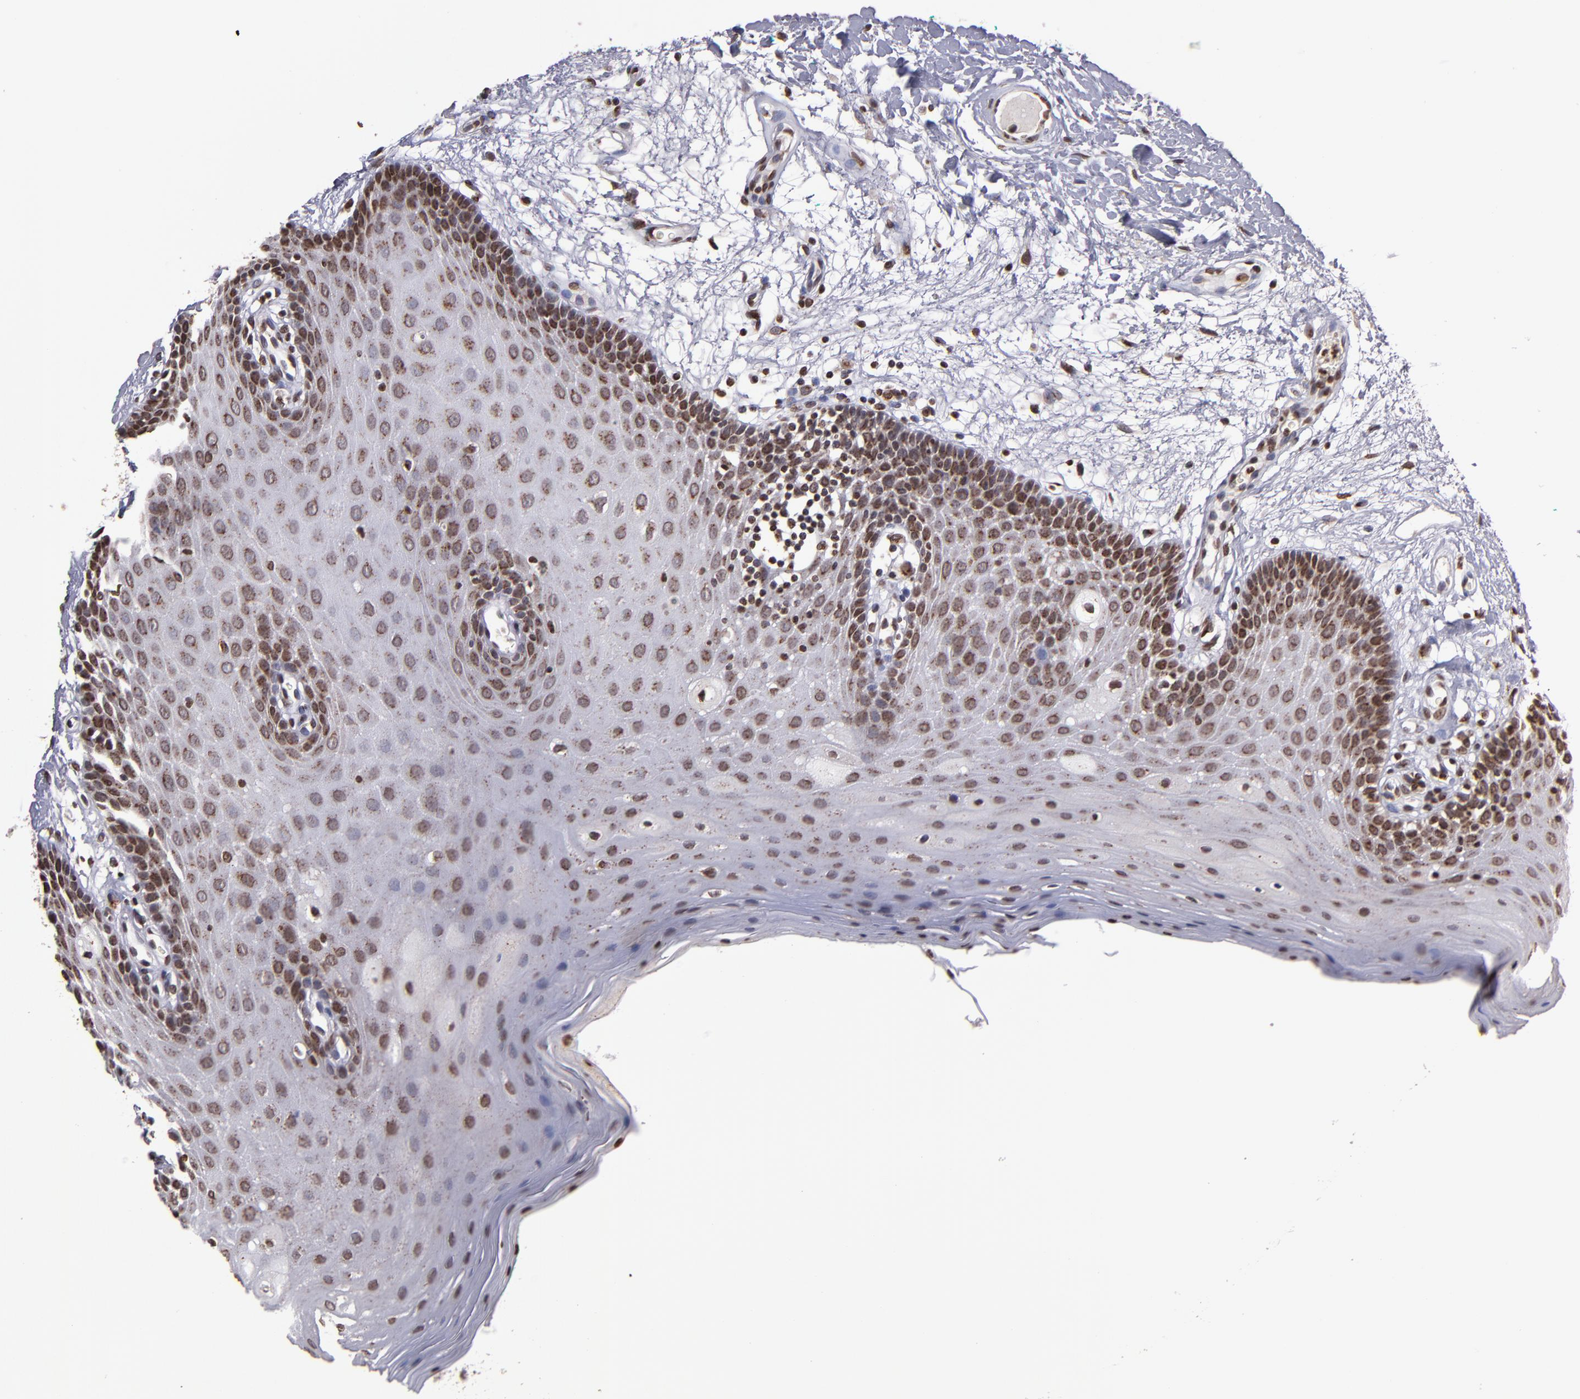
{"staining": {"intensity": "moderate", "quantity": ">75%", "location": "cytoplasmic/membranous,nuclear"}, "tissue": "oral mucosa", "cell_type": "Squamous epithelial cells", "image_type": "normal", "snomed": [{"axis": "morphology", "description": "Normal tissue, NOS"}, {"axis": "morphology", "description": "Squamous cell carcinoma, NOS"}, {"axis": "topography", "description": "Skeletal muscle"}, {"axis": "topography", "description": "Oral tissue"}, {"axis": "topography", "description": "Head-Neck"}], "caption": "IHC histopathology image of normal oral mucosa stained for a protein (brown), which displays medium levels of moderate cytoplasmic/membranous,nuclear expression in about >75% of squamous epithelial cells.", "gene": "CSDC2", "patient": {"sex": "male", "age": 71}}